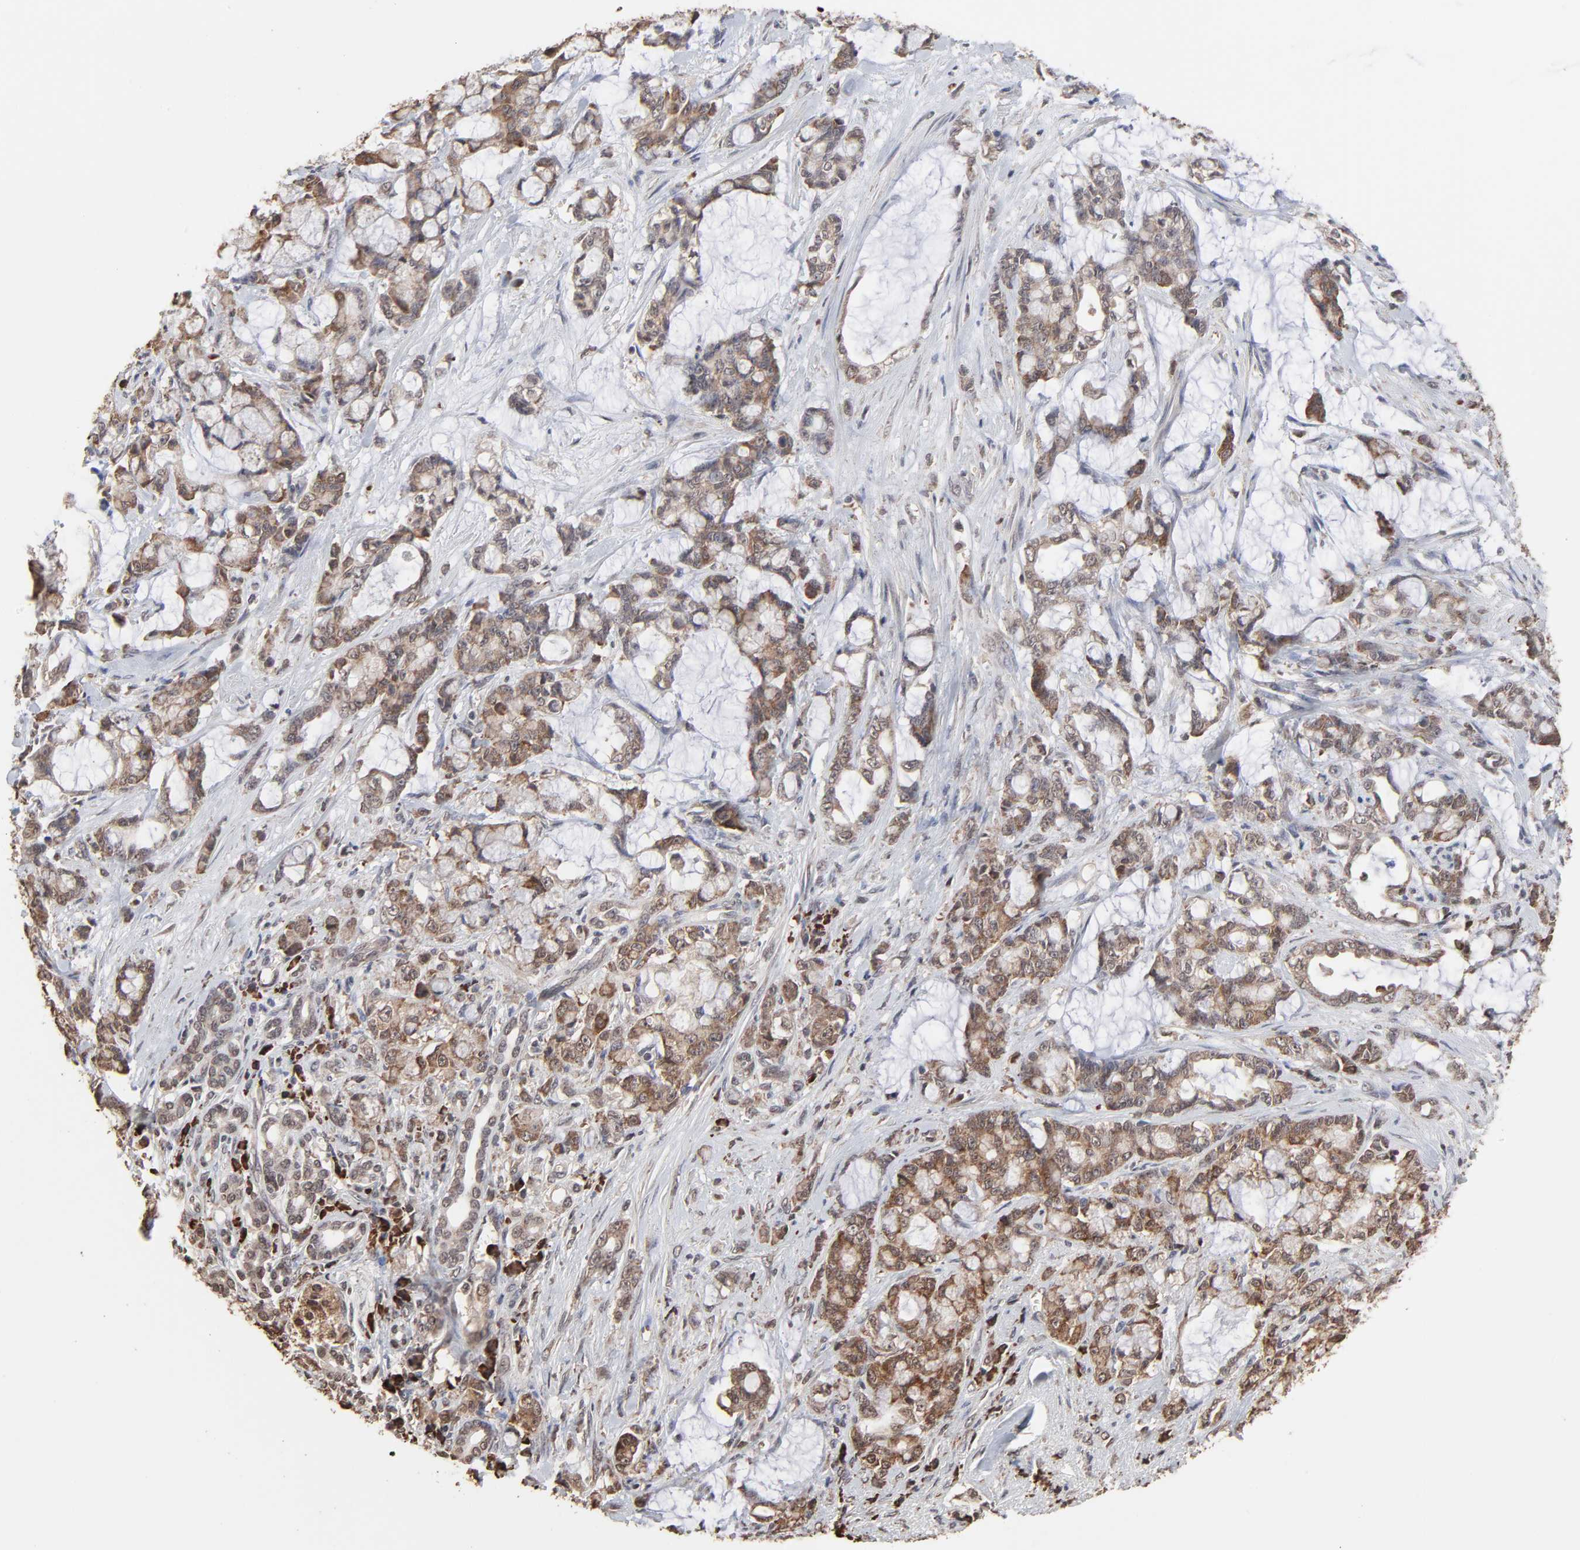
{"staining": {"intensity": "moderate", "quantity": ">75%", "location": "cytoplasmic/membranous"}, "tissue": "pancreatic cancer", "cell_type": "Tumor cells", "image_type": "cancer", "snomed": [{"axis": "morphology", "description": "Adenocarcinoma, NOS"}, {"axis": "topography", "description": "Pancreas"}], "caption": "IHC of pancreatic cancer displays medium levels of moderate cytoplasmic/membranous expression in about >75% of tumor cells.", "gene": "CHM", "patient": {"sex": "female", "age": 73}}